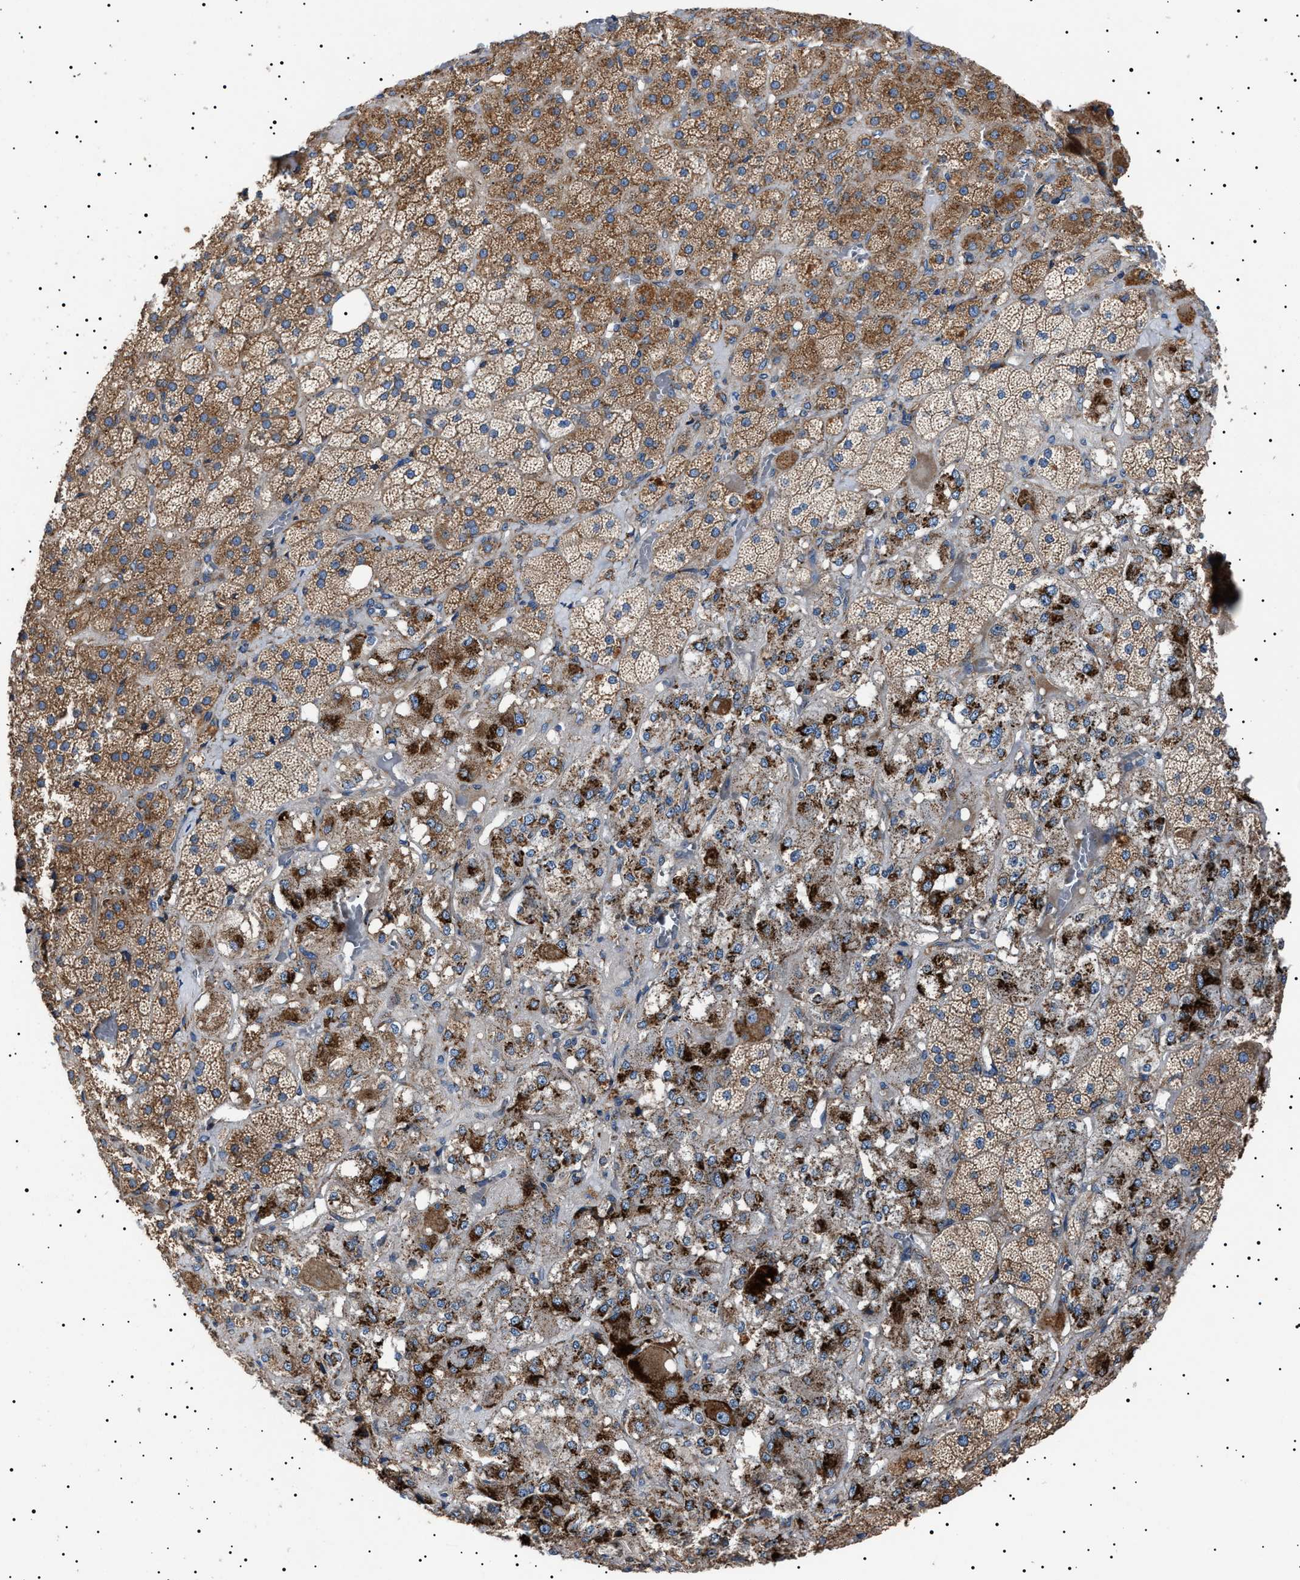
{"staining": {"intensity": "moderate", "quantity": ">75%", "location": "cytoplasmic/membranous"}, "tissue": "adrenal gland", "cell_type": "Glandular cells", "image_type": "normal", "snomed": [{"axis": "morphology", "description": "Normal tissue, NOS"}, {"axis": "topography", "description": "Adrenal gland"}], "caption": "High-power microscopy captured an immunohistochemistry photomicrograph of normal adrenal gland, revealing moderate cytoplasmic/membranous positivity in about >75% of glandular cells.", "gene": "TOP1MT", "patient": {"sex": "male", "age": 57}}